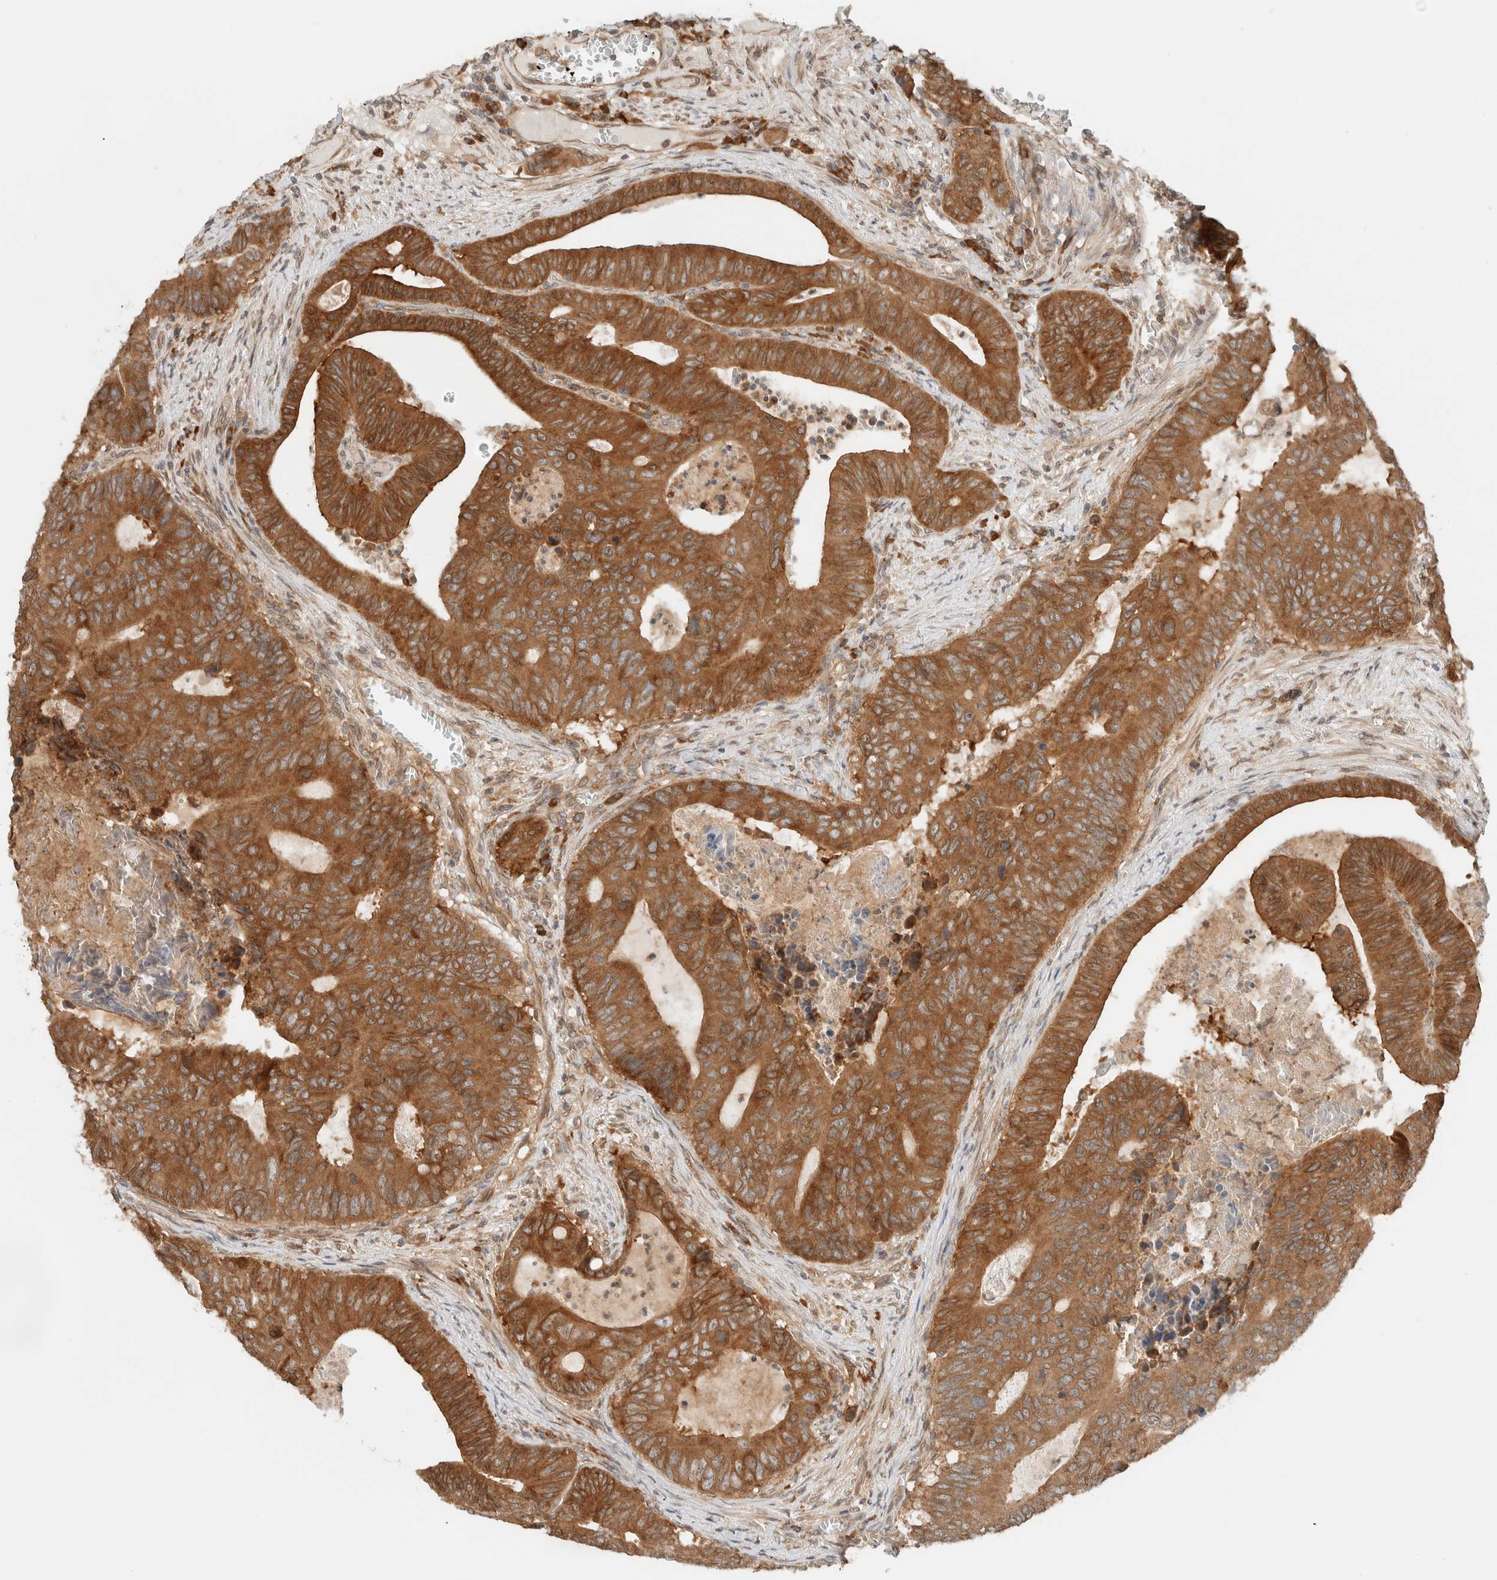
{"staining": {"intensity": "strong", "quantity": ">75%", "location": "cytoplasmic/membranous"}, "tissue": "colorectal cancer", "cell_type": "Tumor cells", "image_type": "cancer", "snomed": [{"axis": "morphology", "description": "Adenocarcinoma, NOS"}, {"axis": "topography", "description": "Colon"}], "caption": "Colorectal cancer (adenocarcinoma) tissue reveals strong cytoplasmic/membranous staining in about >75% of tumor cells, visualized by immunohistochemistry.", "gene": "ARFGEF2", "patient": {"sex": "male", "age": 87}}